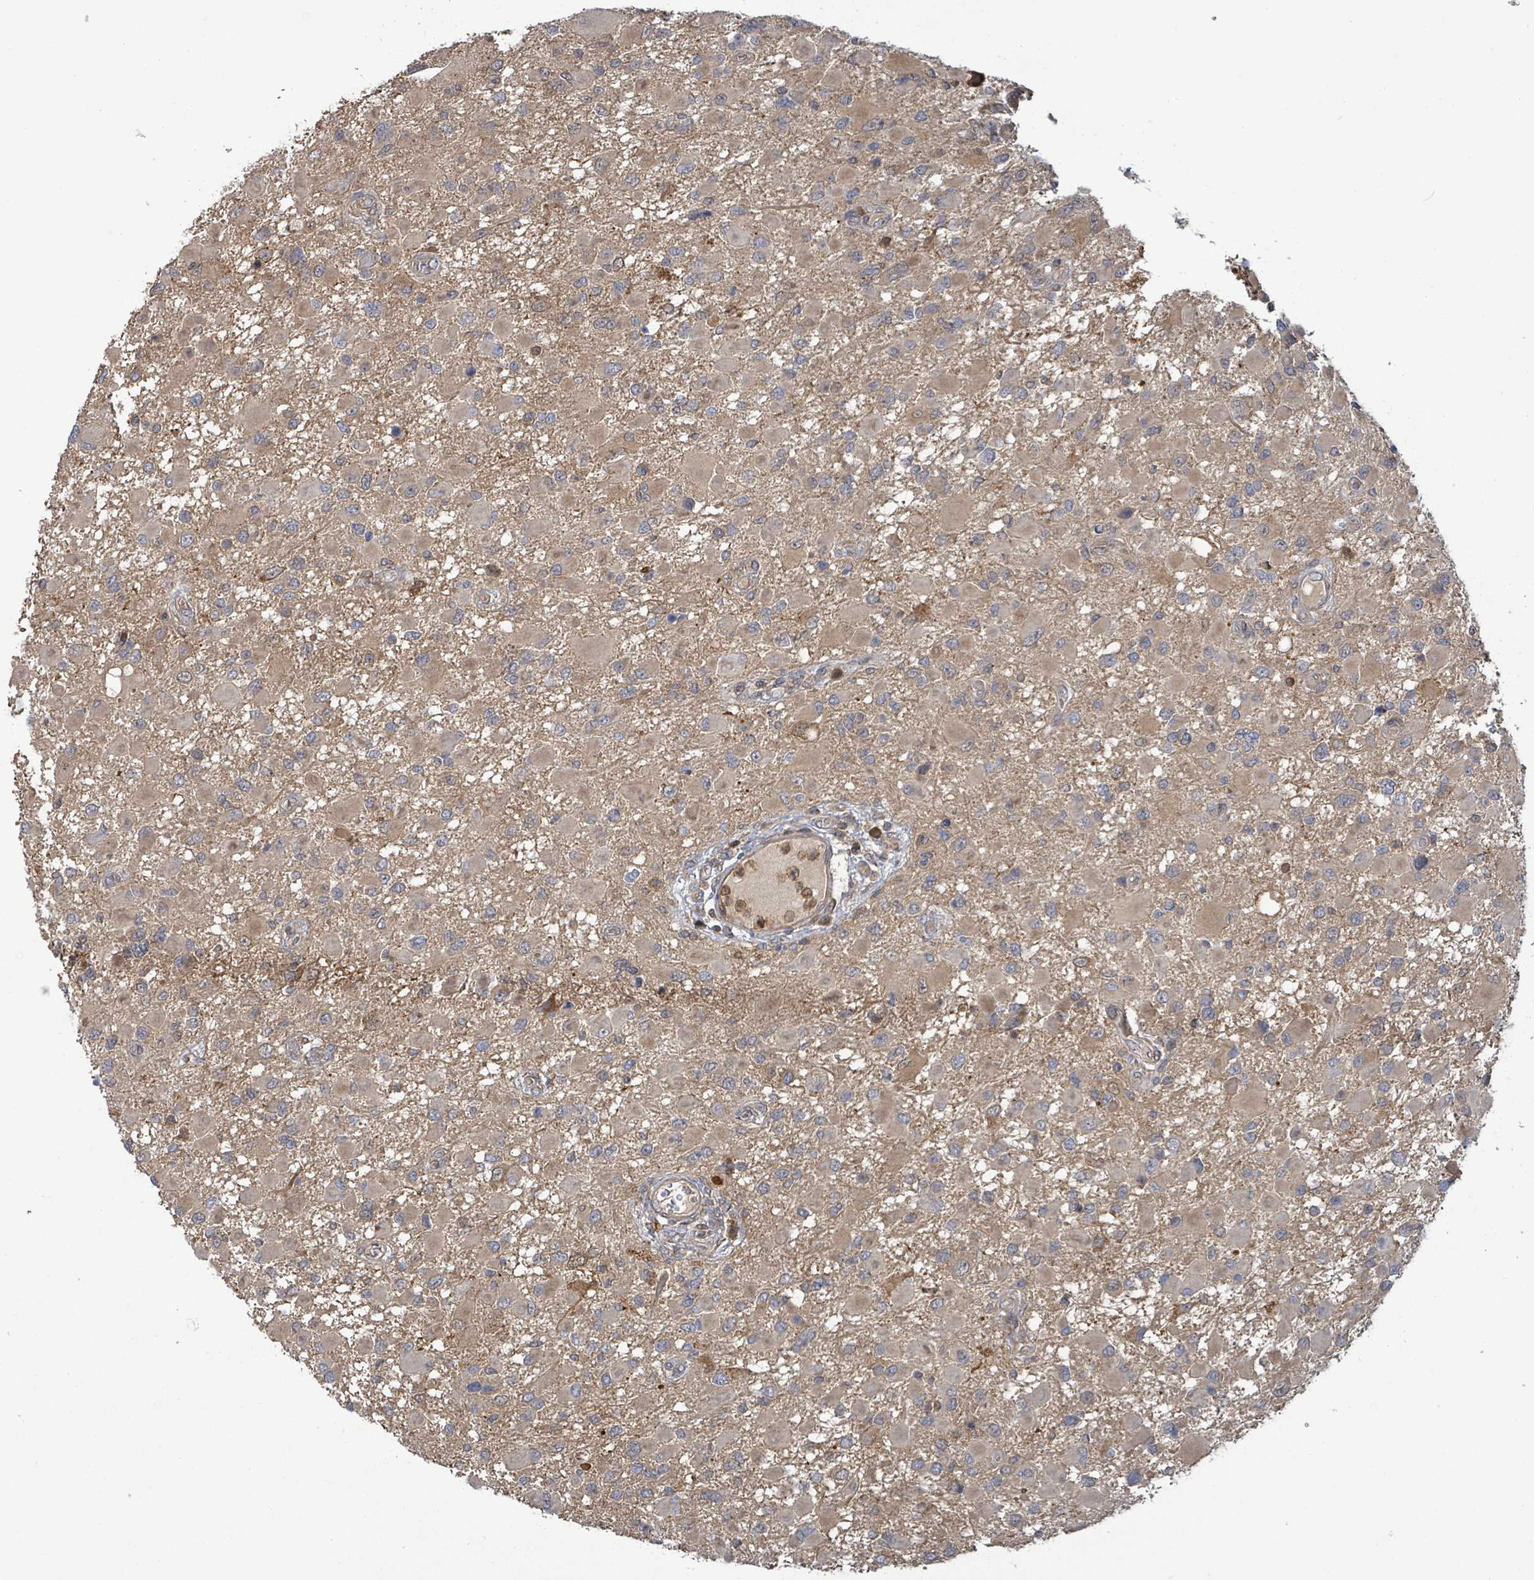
{"staining": {"intensity": "weak", "quantity": ">75%", "location": "cytoplasmic/membranous"}, "tissue": "glioma", "cell_type": "Tumor cells", "image_type": "cancer", "snomed": [{"axis": "morphology", "description": "Glioma, malignant, High grade"}, {"axis": "topography", "description": "Brain"}], "caption": "Protein analysis of glioma tissue exhibits weak cytoplasmic/membranous positivity in approximately >75% of tumor cells. Using DAB (3,3'-diaminobenzidine) (brown) and hematoxylin (blue) stains, captured at high magnification using brightfield microscopy.", "gene": "PGAM1", "patient": {"sex": "male", "age": 53}}